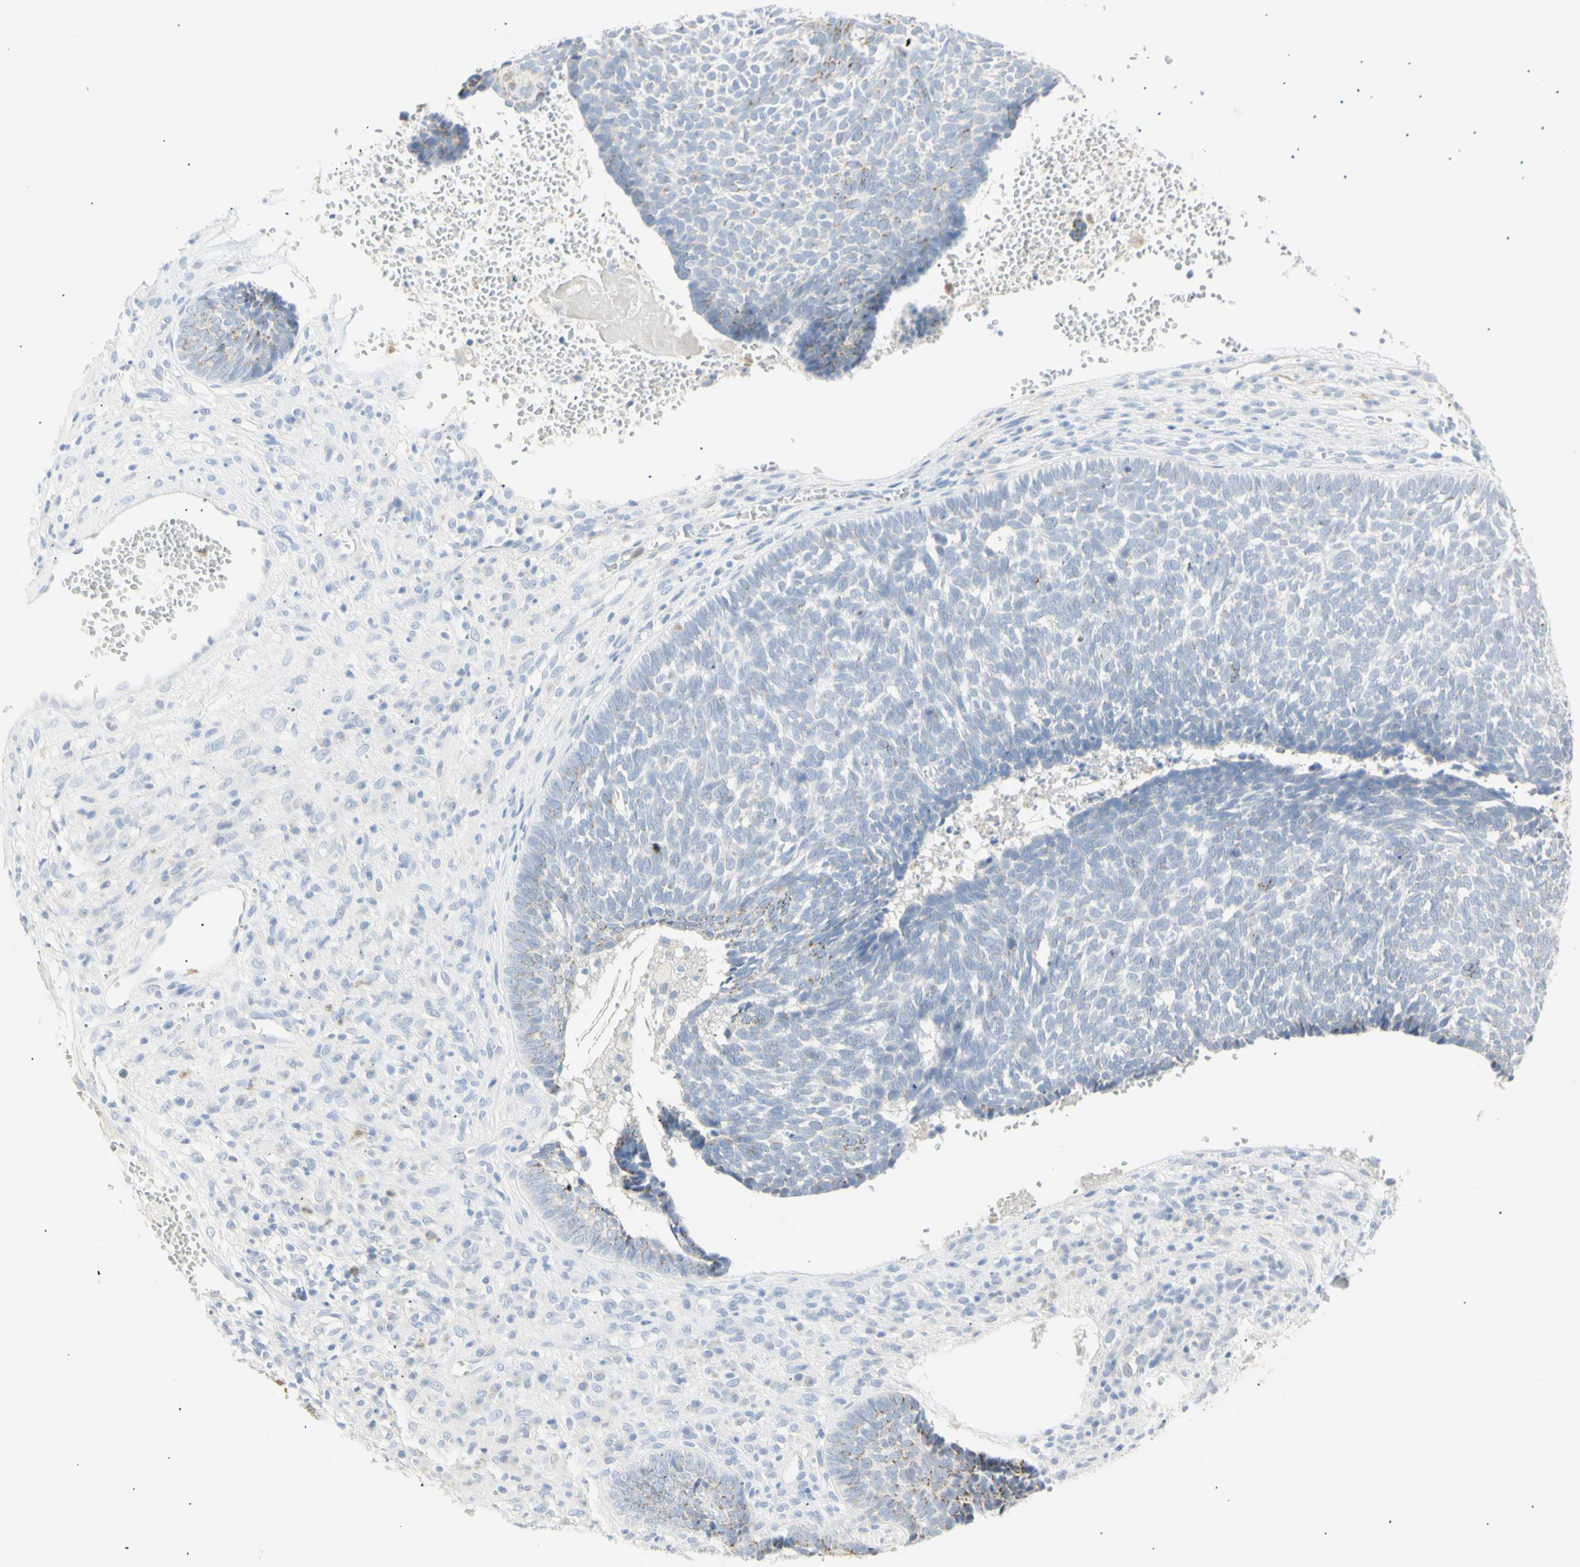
{"staining": {"intensity": "negative", "quantity": "none", "location": "none"}, "tissue": "skin cancer", "cell_type": "Tumor cells", "image_type": "cancer", "snomed": [{"axis": "morphology", "description": "Basal cell carcinoma"}, {"axis": "topography", "description": "Skin"}], "caption": "Tumor cells show no significant protein staining in skin cancer (basal cell carcinoma).", "gene": "B4GALNT3", "patient": {"sex": "male", "age": 84}}